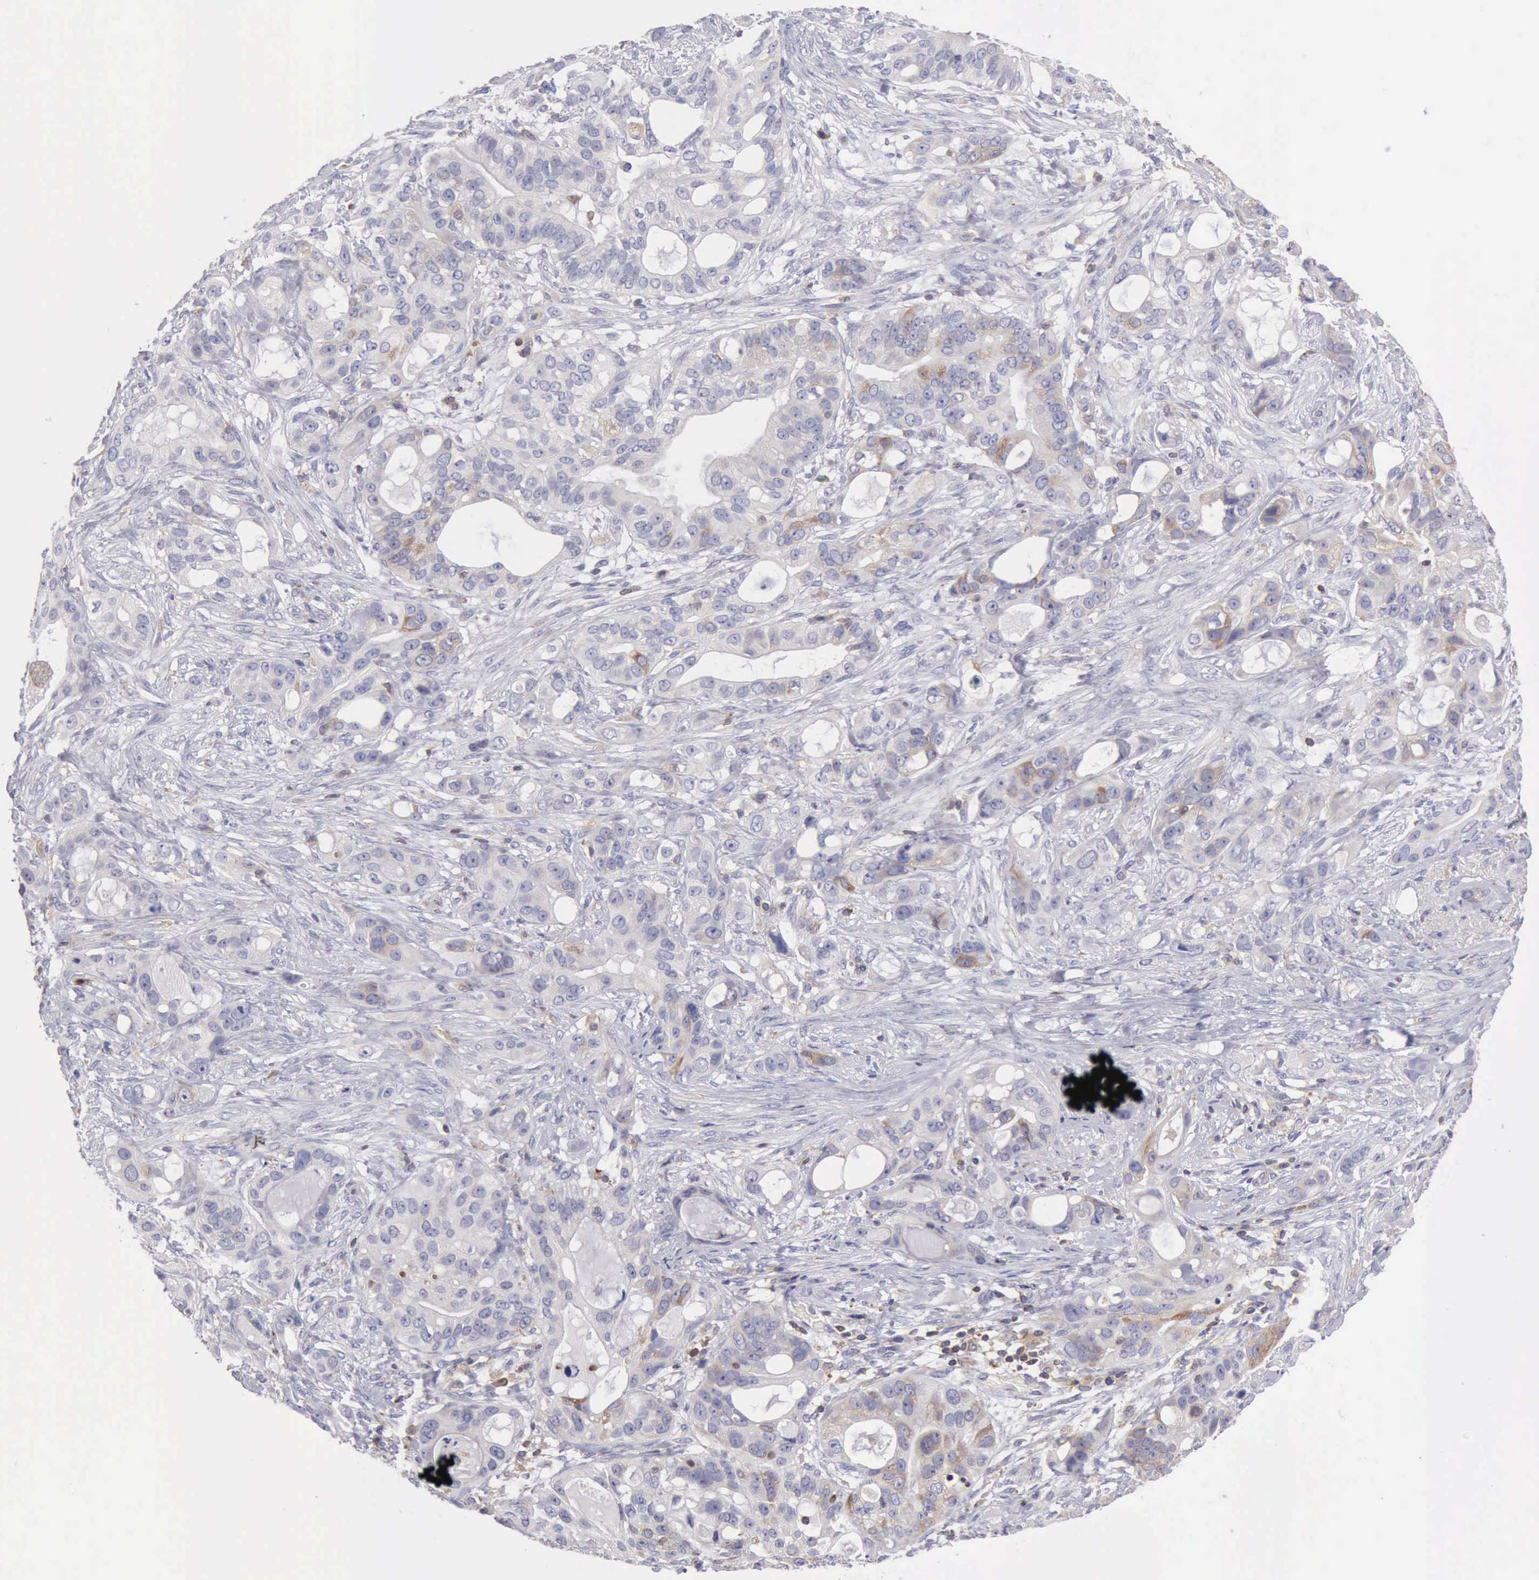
{"staining": {"intensity": "weak", "quantity": "<25%", "location": "cytoplasmic/membranous"}, "tissue": "stomach cancer", "cell_type": "Tumor cells", "image_type": "cancer", "snomed": [{"axis": "morphology", "description": "Adenocarcinoma, NOS"}, {"axis": "topography", "description": "Stomach, upper"}], "caption": "A high-resolution image shows immunohistochemistry (IHC) staining of adenocarcinoma (stomach), which shows no significant staining in tumor cells.", "gene": "SASH3", "patient": {"sex": "male", "age": 47}}